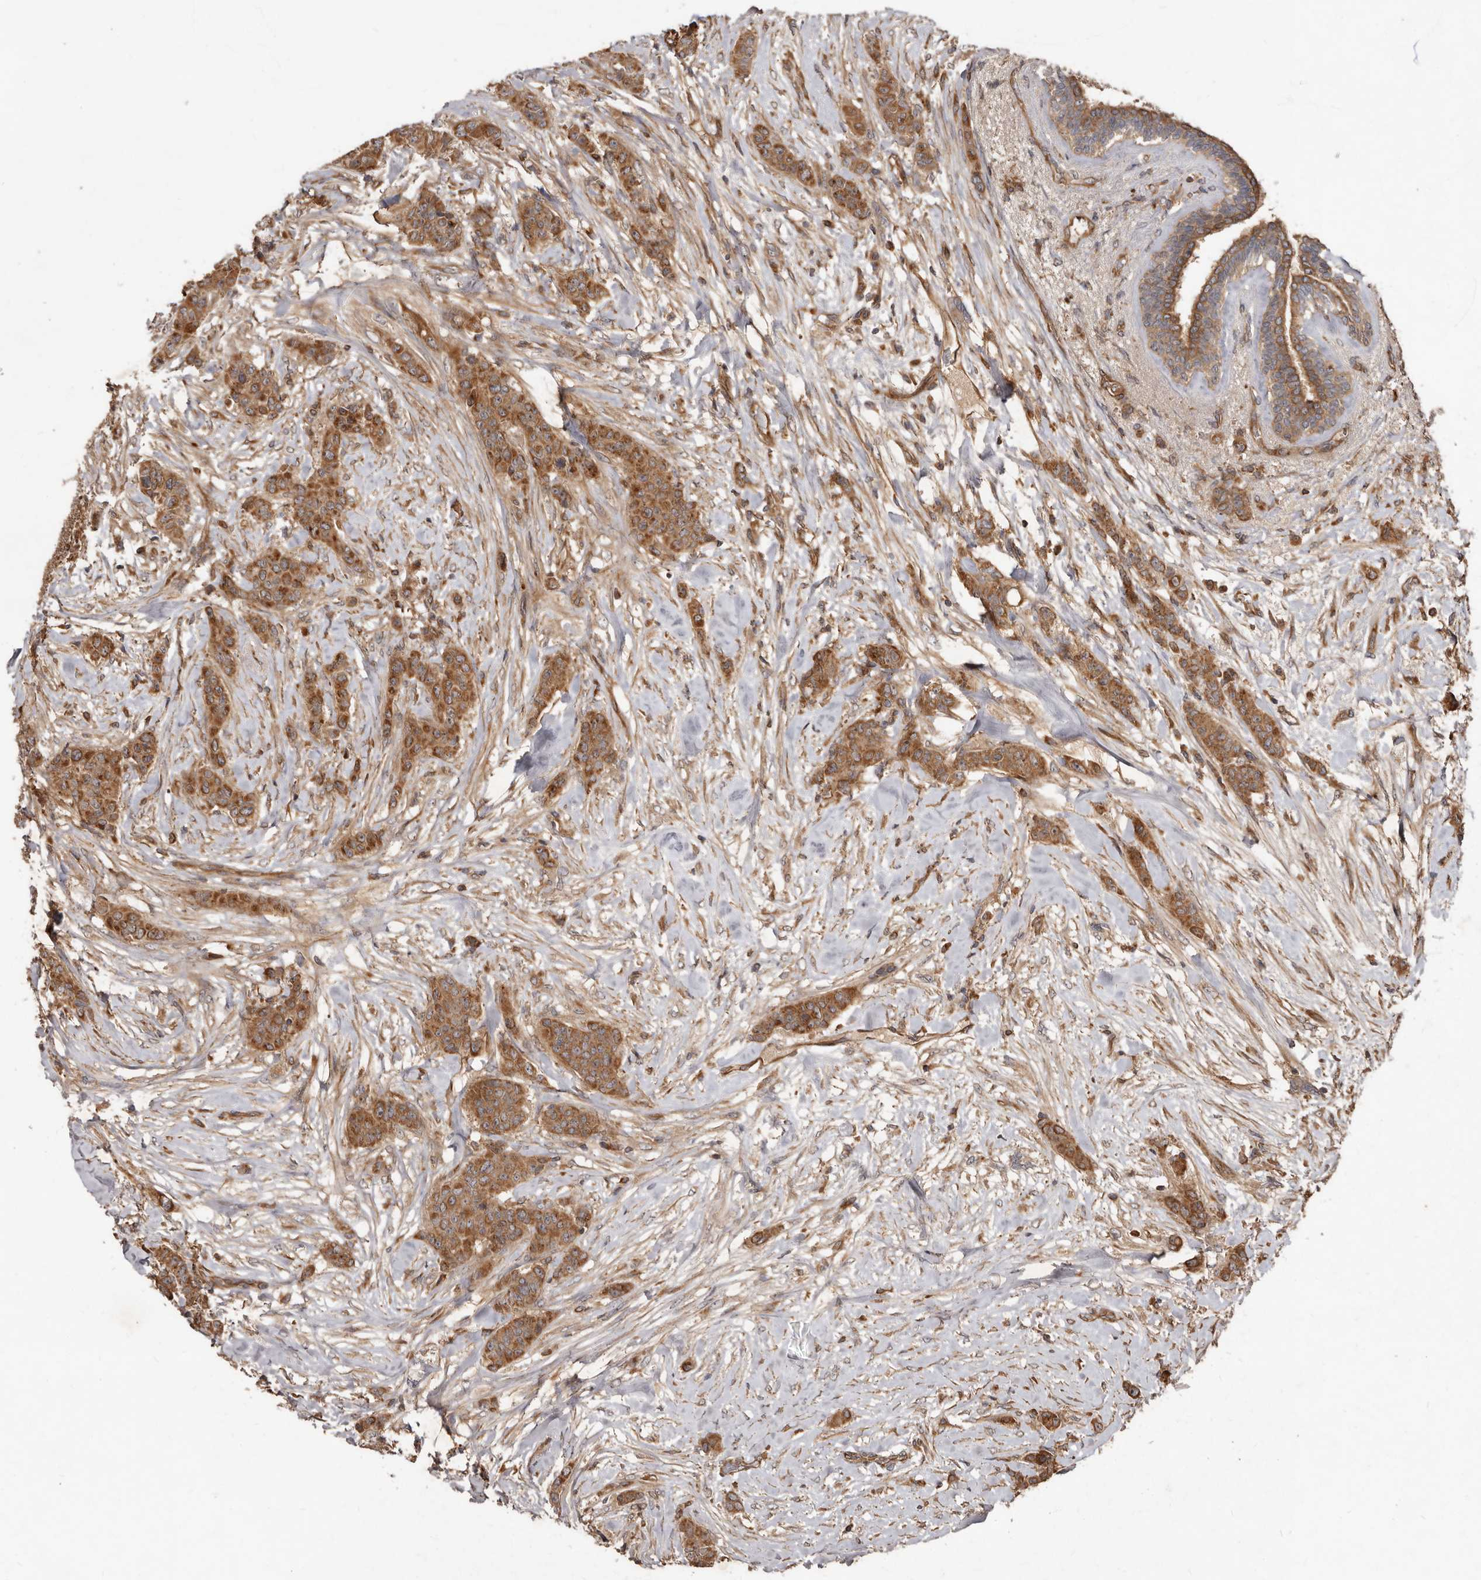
{"staining": {"intensity": "moderate", "quantity": ">75%", "location": "cytoplasmic/membranous"}, "tissue": "breast cancer", "cell_type": "Tumor cells", "image_type": "cancer", "snomed": [{"axis": "morphology", "description": "Duct carcinoma"}, {"axis": "topography", "description": "Breast"}], "caption": "DAB immunohistochemical staining of human breast cancer exhibits moderate cytoplasmic/membranous protein staining in about >75% of tumor cells.", "gene": "STK36", "patient": {"sex": "female", "age": 40}}